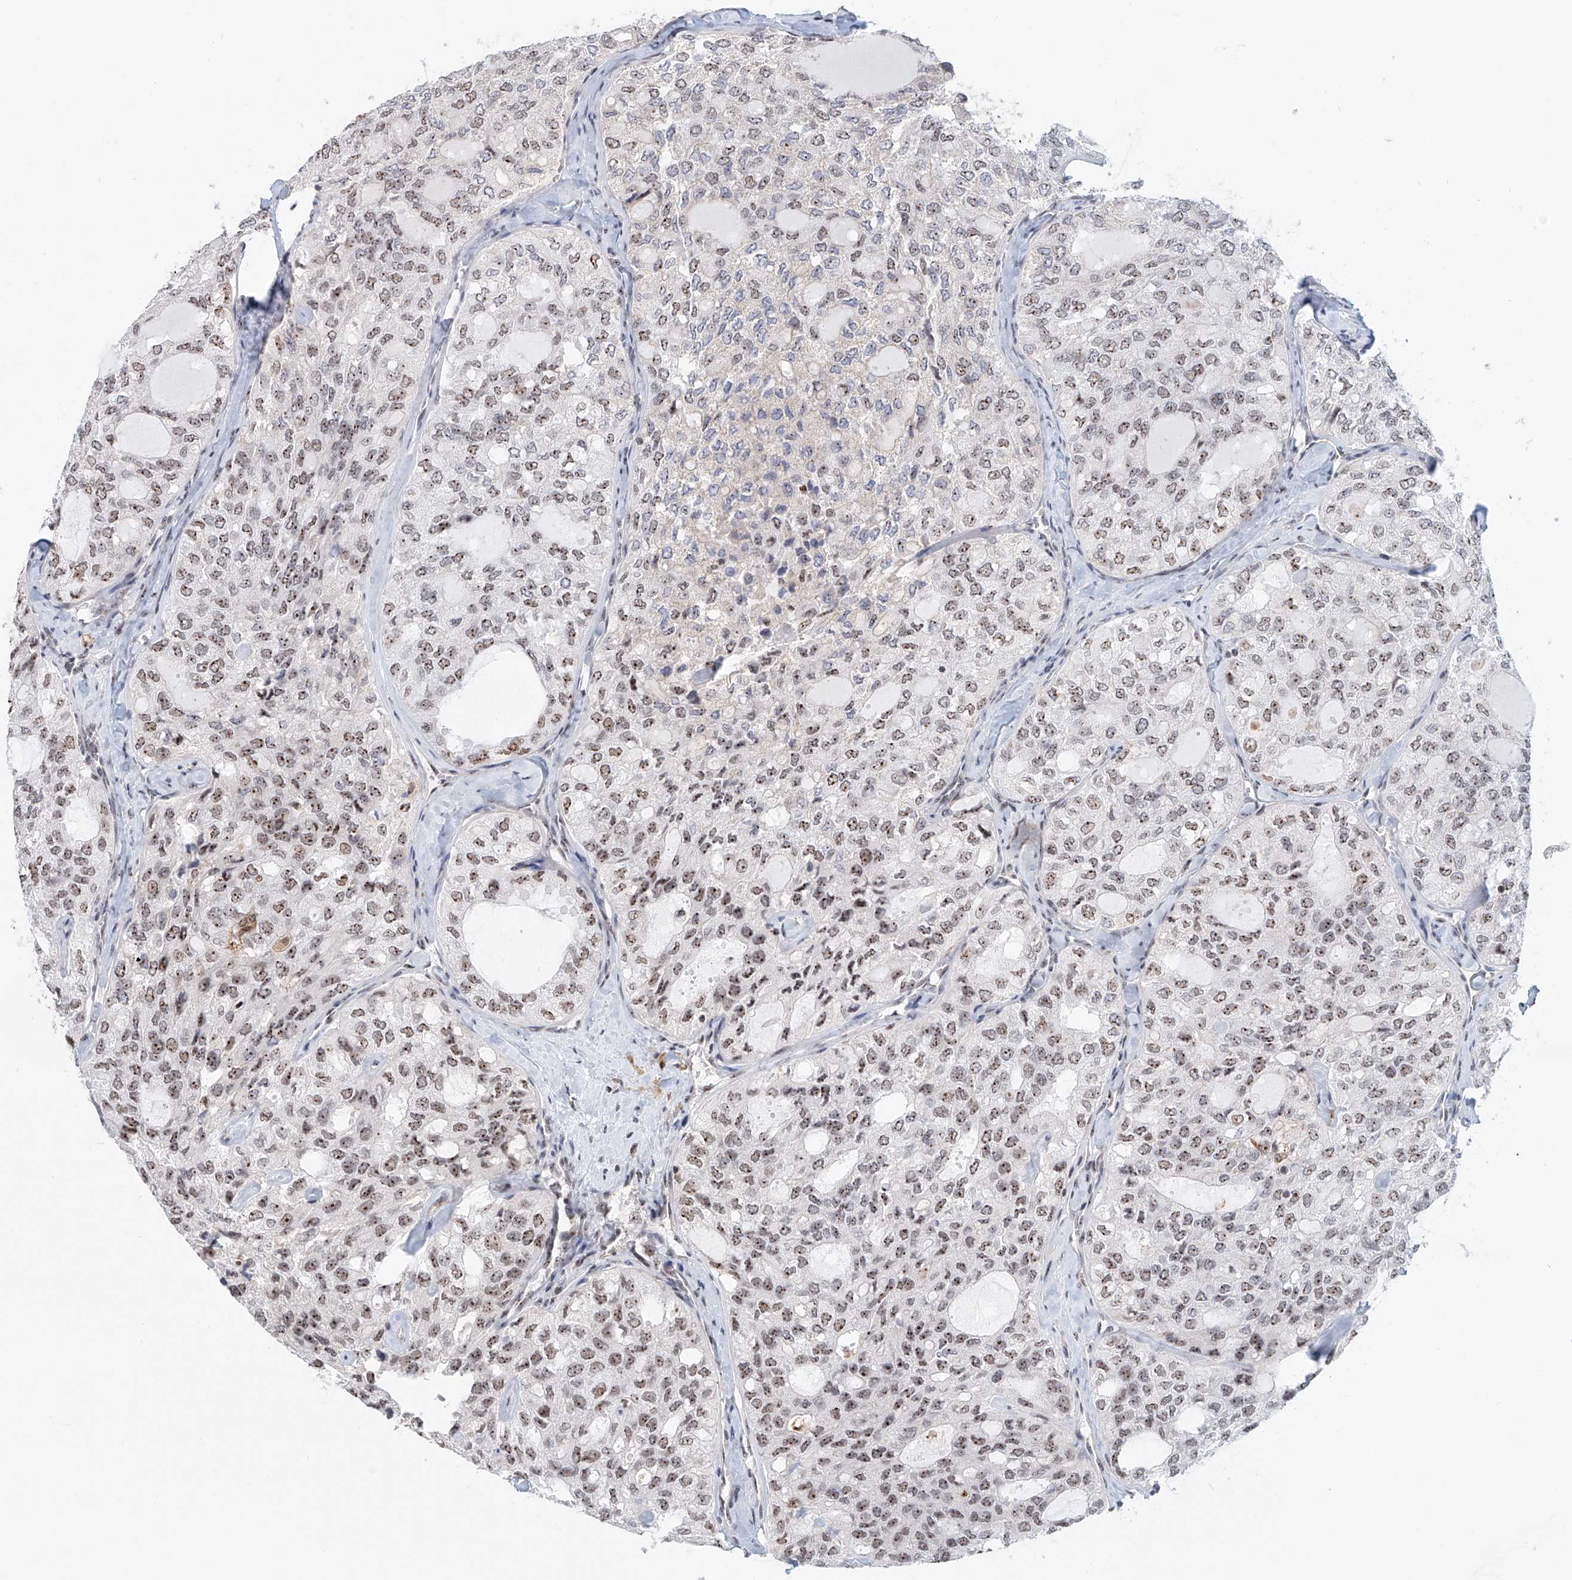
{"staining": {"intensity": "moderate", "quantity": ">75%", "location": "nuclear"}, "tissue": "thyroid cancer", "cell_type": "Tumor cells", "image_type": "cancer", "snomed": [{"axis": "morphology", "description": "Follicular adenoma carcinoma, NOS"}, {"axis": "topography", "description": "Thyroid gland"}], "caption": "This histopathology image displays IHC staining of human thyroid cancer (follicular adenoma carcinoma), with medium moderate nuclear positivity in approximately >75% of tumor cells.", "gene": "PRUNE2", "patient": {"sex": "male", "age": 75}}